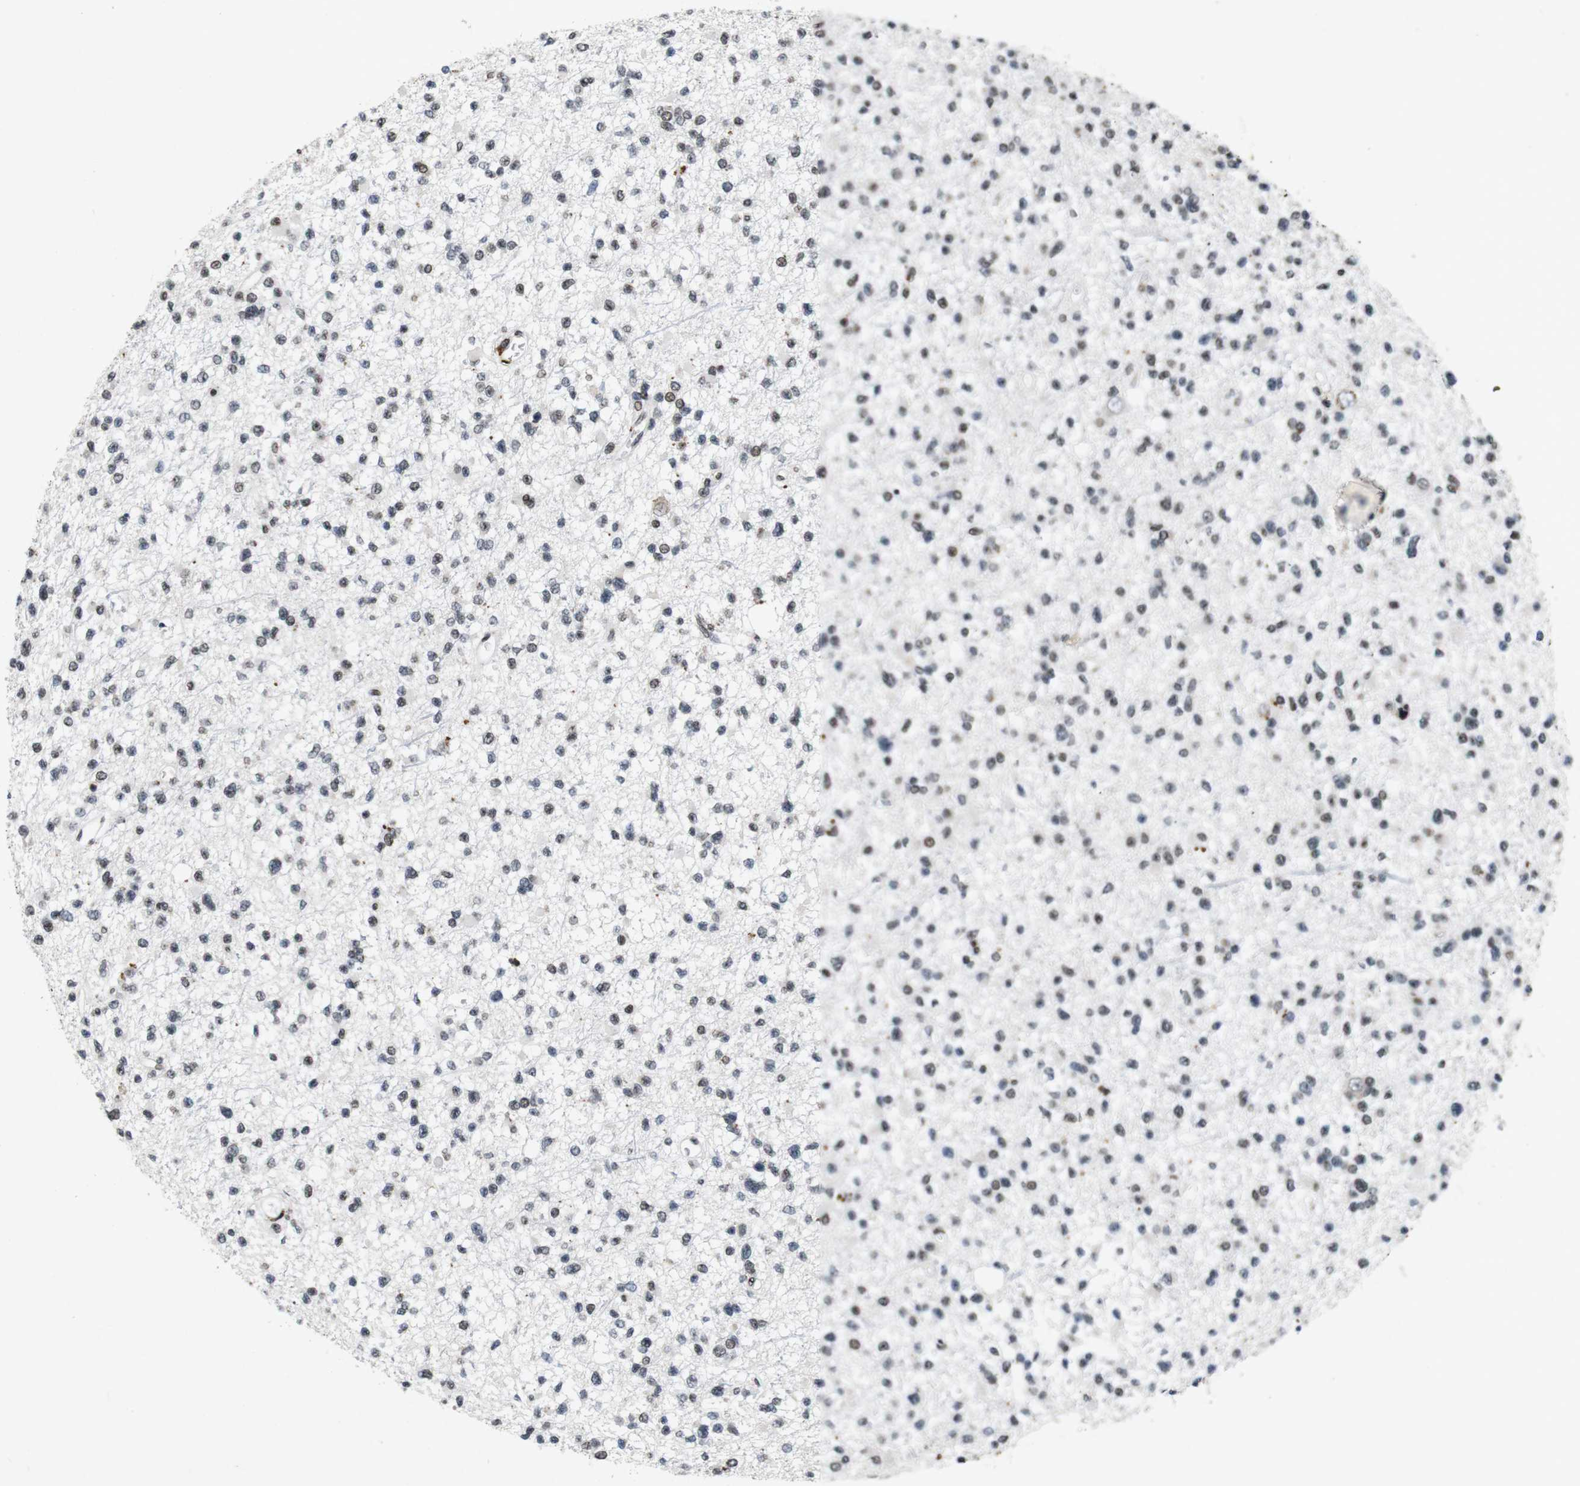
{"staining": {"intensity": "weak", "quantity": "25%-75%", "location": "nuclear"}, "tissue": "glioma", "cell_type": "Tumor cells", "image_type": "cancer", "snomed": [{"axis": "morphology", "description": "Glioma, malignant, Low grade"}, {"axis": "topography", "description": "Brain"}], "caption": "Malignant low-grade glioma stained for a protein (brown) demonstrates weak nuclear positive expression in about 25%-75% of tumor cells.", "gene": "MAGEH1", "patient": {"sex": "female", "age": 22}}